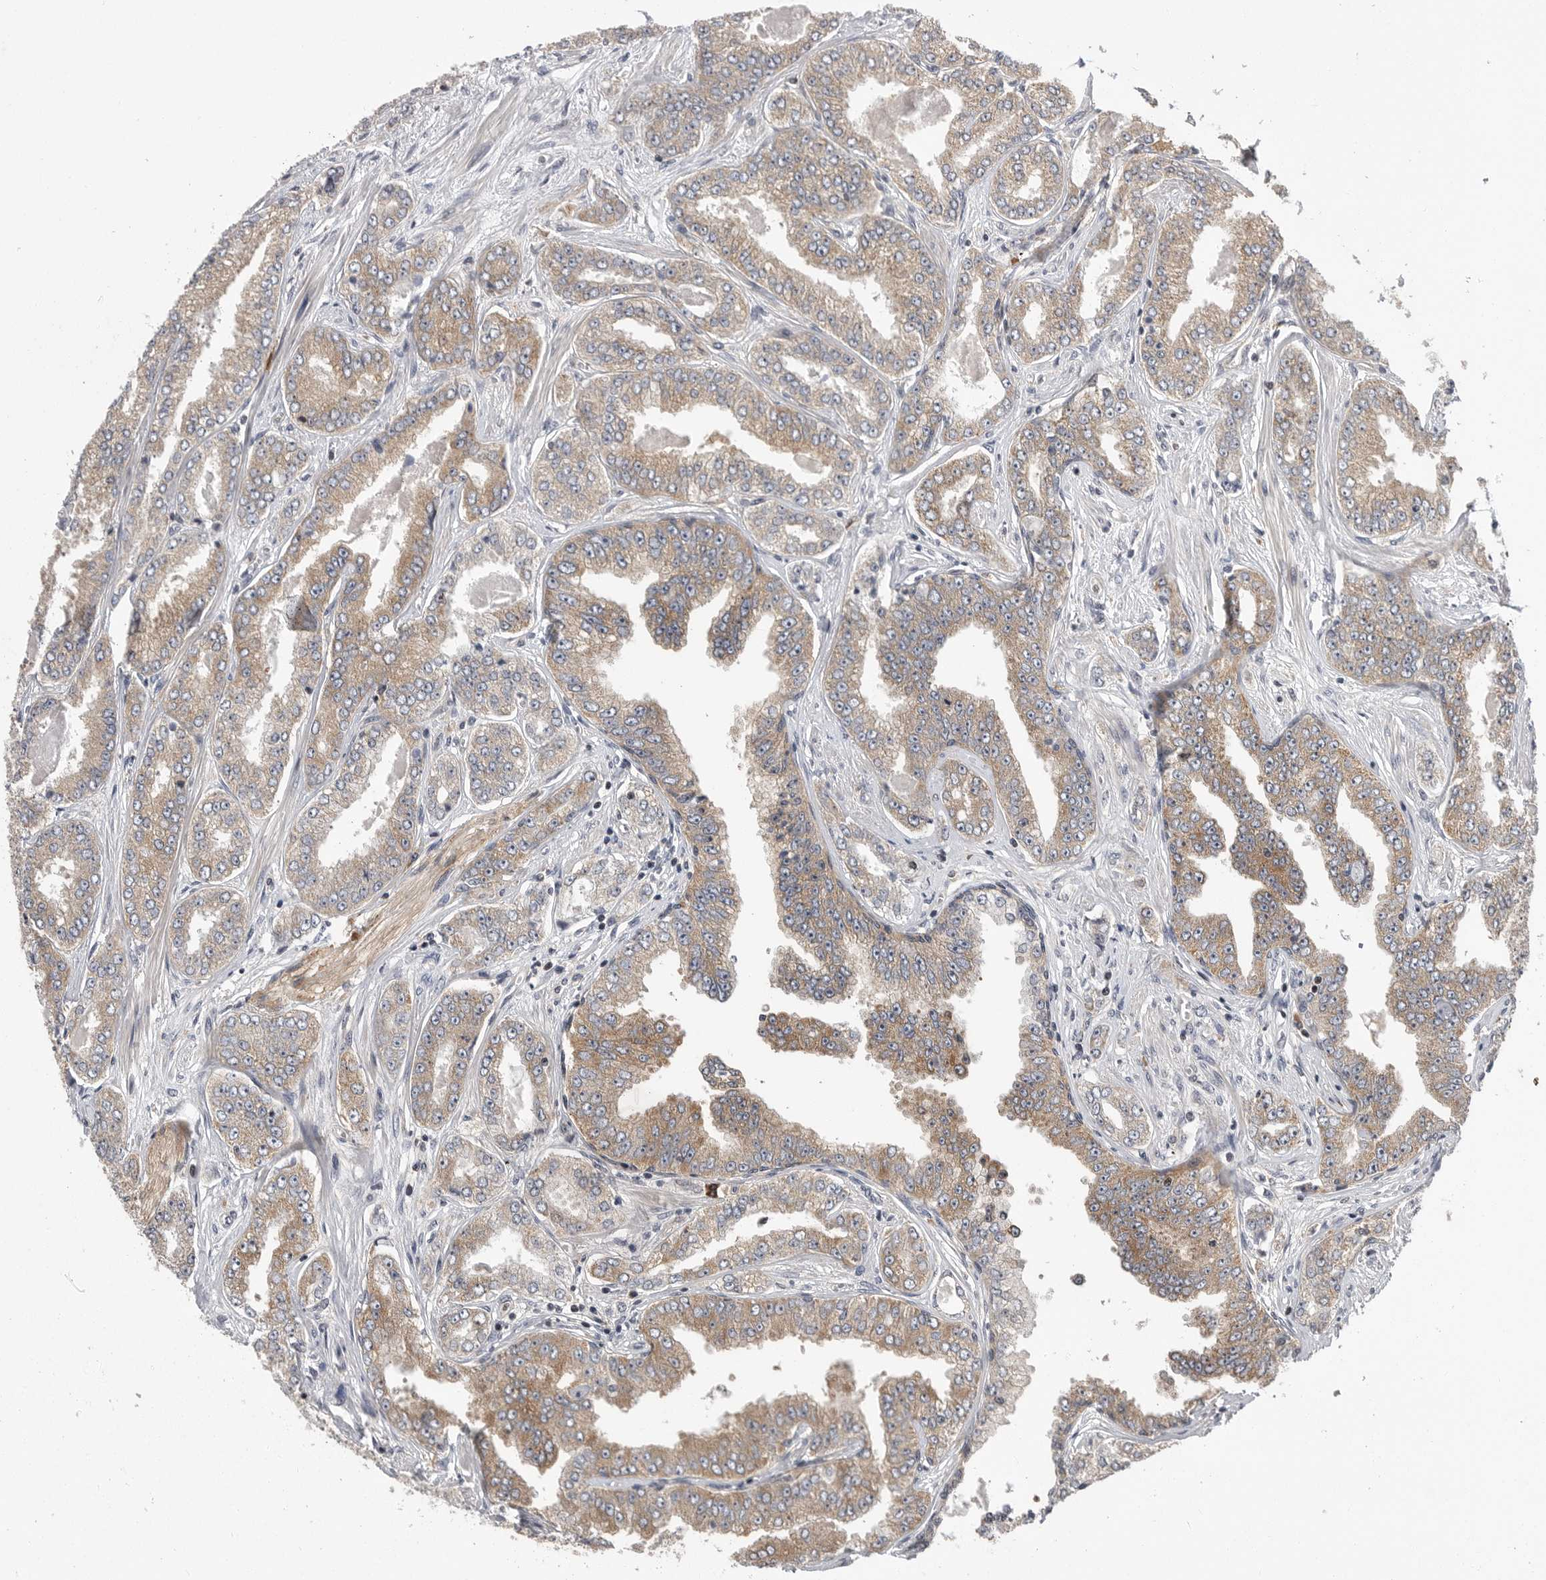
{"staining": {"intensity": "moderate", "quantity": ">75%", "location": "cytoplasmic/membranous"}, "tissue": "prostate cancer", "cell_type": "Tumor cells", "image_type": "cancer", "snomed": [{"axis": "morphology", "description": "Adenocarcinoma, High grade"}, {"axis": "topography", "description": "Prostate"}], "caption": "Brown immunohistochemical staining in adenocarcinoma (high-grade) (prostate) demonstrates moderate cytoplasmic/membranous positivity in about >75% of tumor cells. Nuclei are stained in blue.", "gene": "OXR1", "patient": {"sex": "male", "age": 71}}